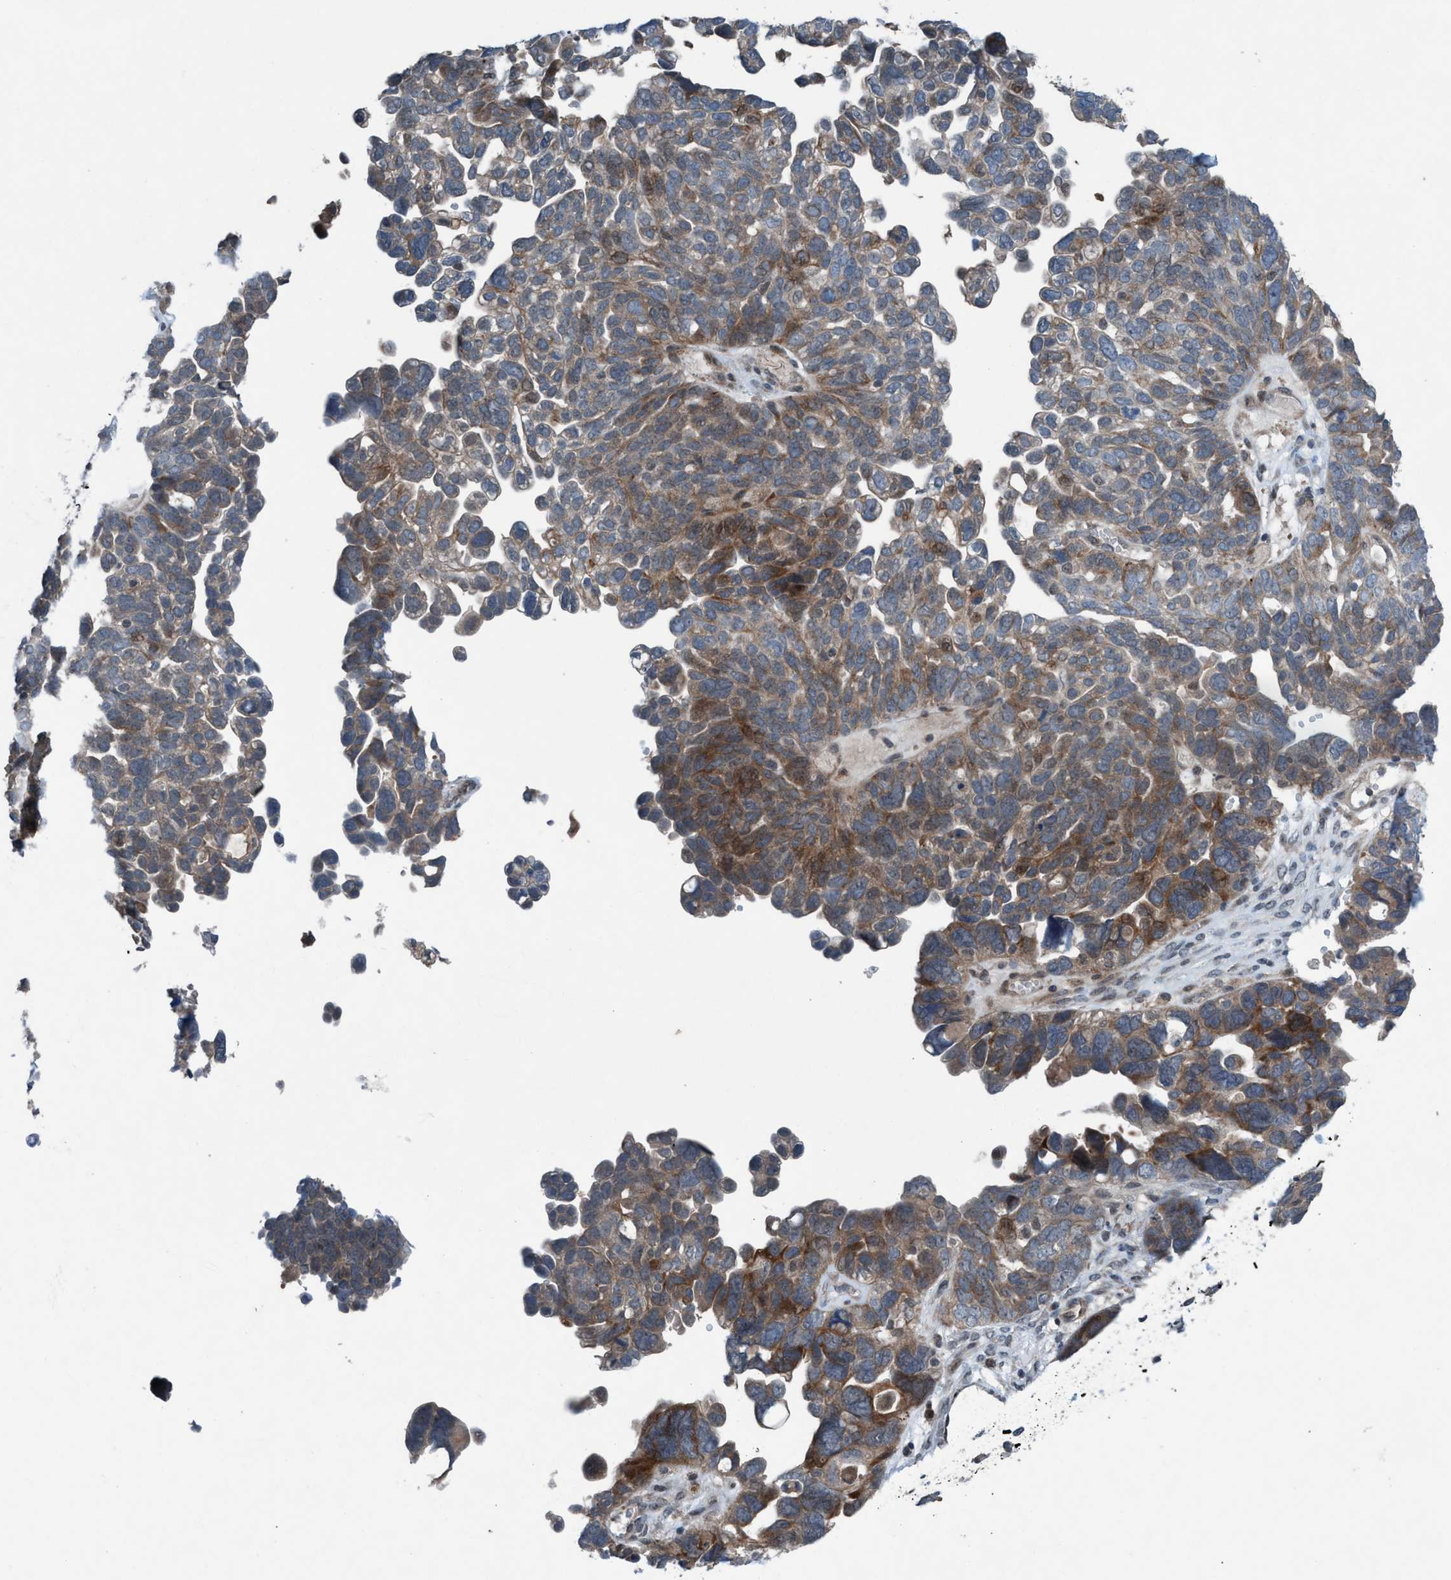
{"staining": {"intensity": "moderate", "quantity": "25%-75%", "location": "cytoplasmic/membranous"}, "tissue": "ovarian cancer", "cell_type": "Tumor cells", "image_type": "cancer", "snomed": [{"axis": "morphology", "description": "Cystadenocarcinoma, mucinous, NOS"}, {"axis": "topography", "description": "Ovary"}], "caption": "A histopathology image of ovarian cancer stained for a protein demonstrates moderate cytoplasmic/membranous brown staining in tumor cells.", "gene": "NISCH", "patient": {"sex": "female", "age": 61}}